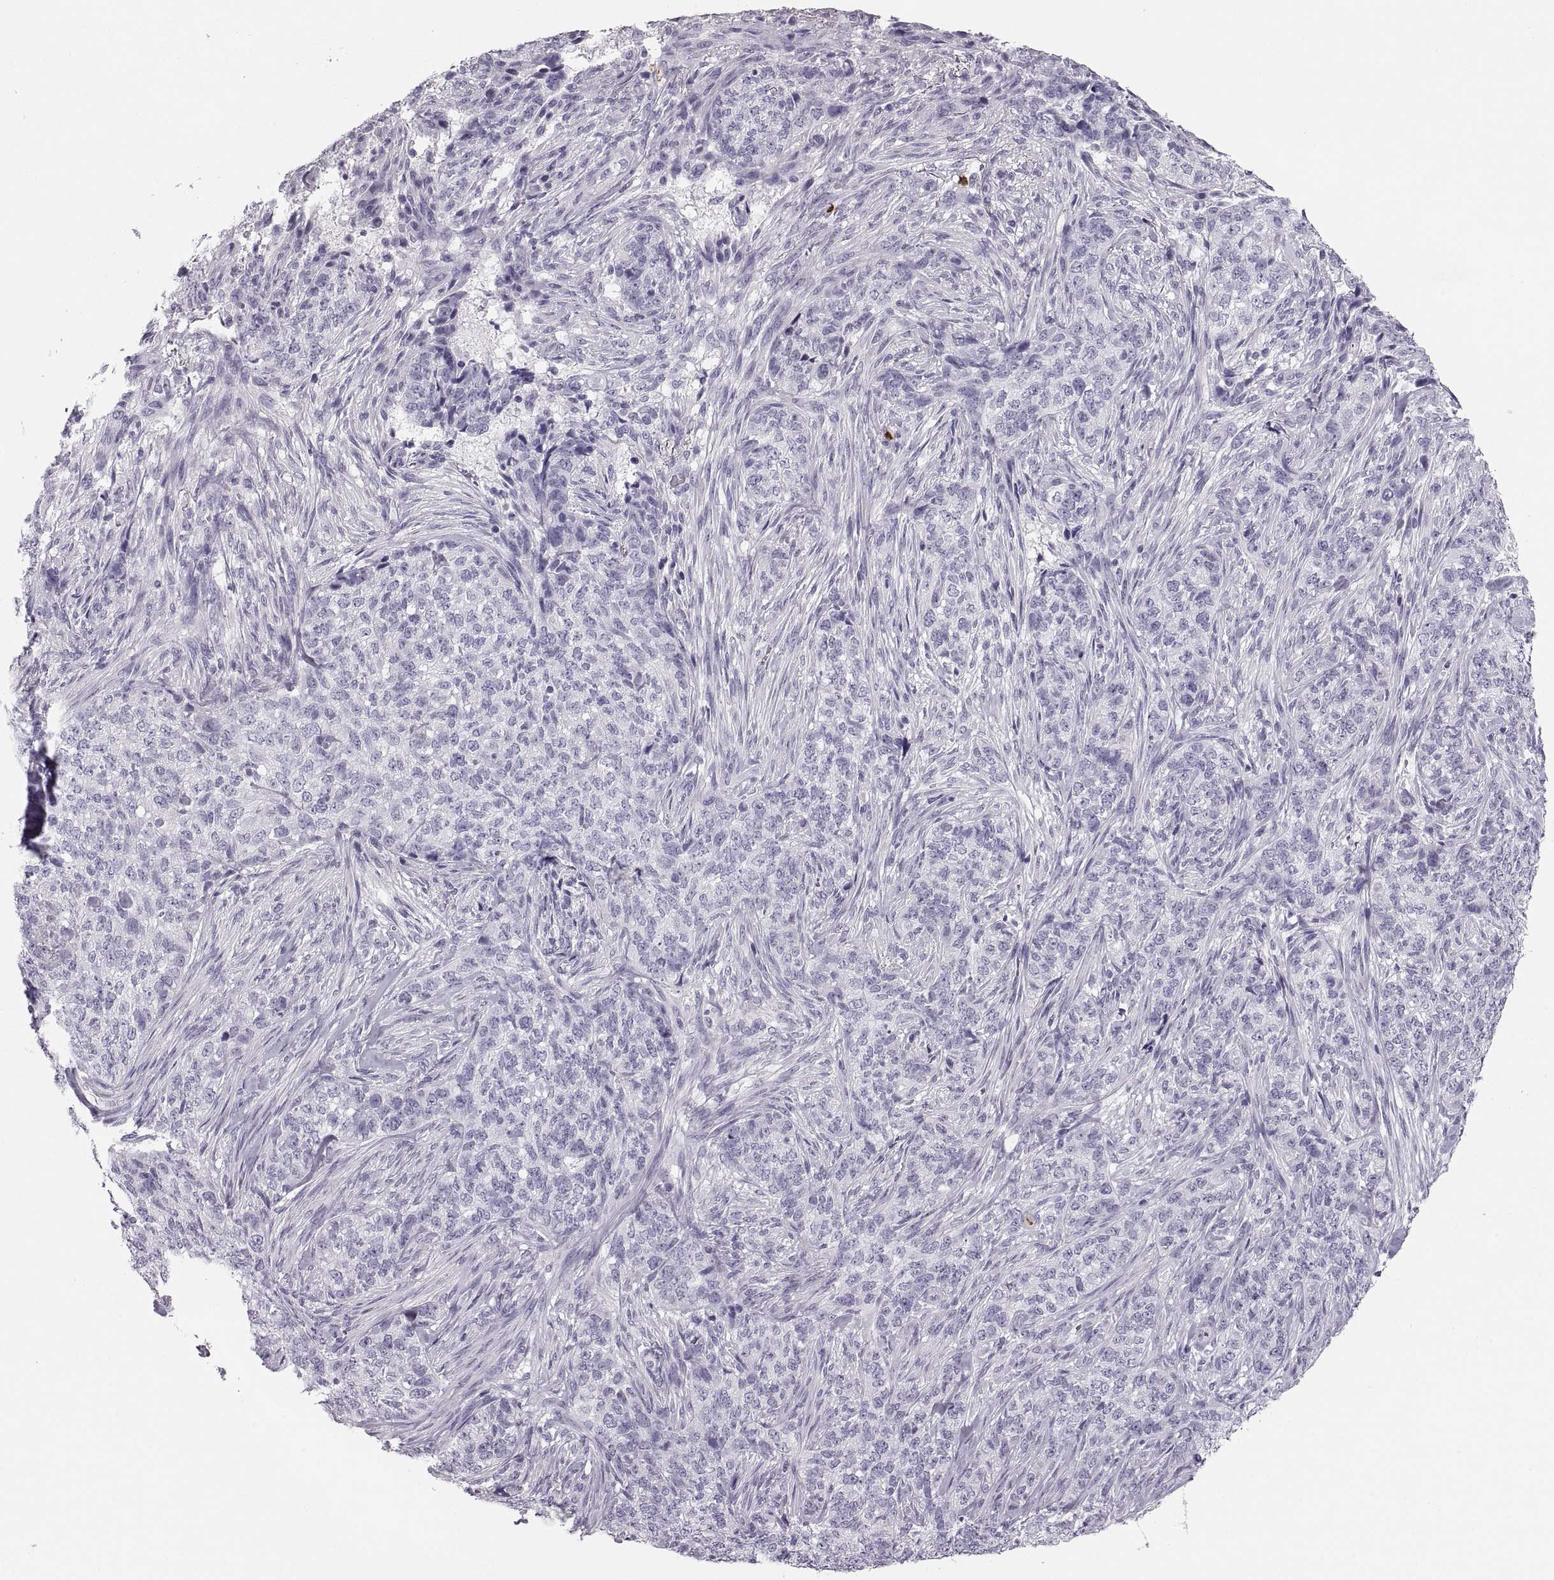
{"staining": {"intensity": "negative", "quantity": "none", "location": "none"}, "tissue": "skin cancer", "cell_type": "Tumor cells", "image_type": "cancer", "snomed": [{"axis": "morphology", "description": "Basal cell carcinoma"}, {"axis": "topography", "description": "Skin"}], "caption": "Tumor cells show no significant expression in skin cancer.", "gene": "MILR1", "patient": {"sex": "female", "age": 69}}